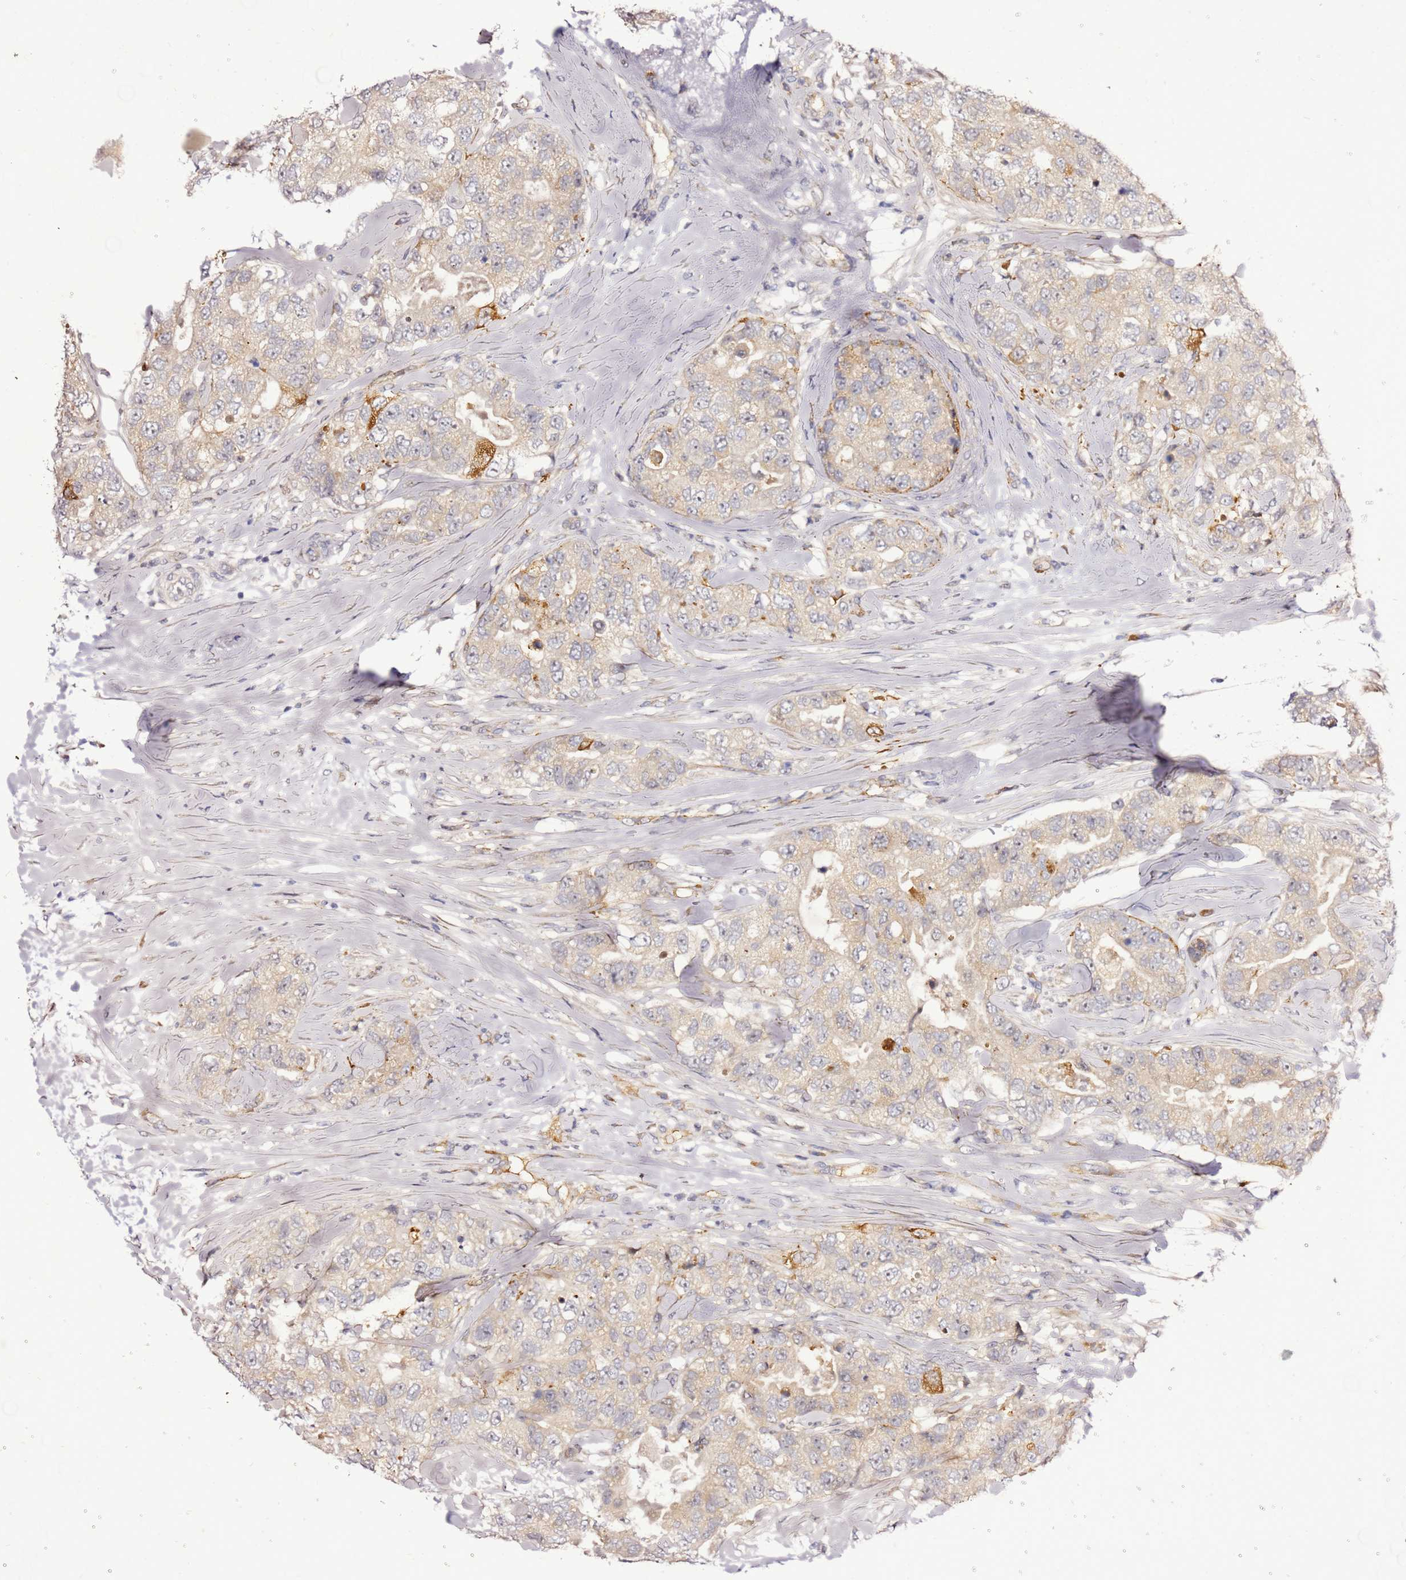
{"staining": {"intensity": "negative", "quantity": "none", "location": "none"}, "tissue": "breast cancer", "cell_type": "Tumor cells", "image_type": "cancer", "snomed": [{"axis": "morphology", "description": "Duct carcinoma"}, {"axis": "topography", "description": "Breast"}], "caption": "DAB (3,3'-diaminobenzidine) immunohistochemical staining of human invasive ductal carcinoma (breast) reveals no significant positivity in tumor cells.", "gene": "NOL8", "patient": {"sex": "female", "age": 62}}